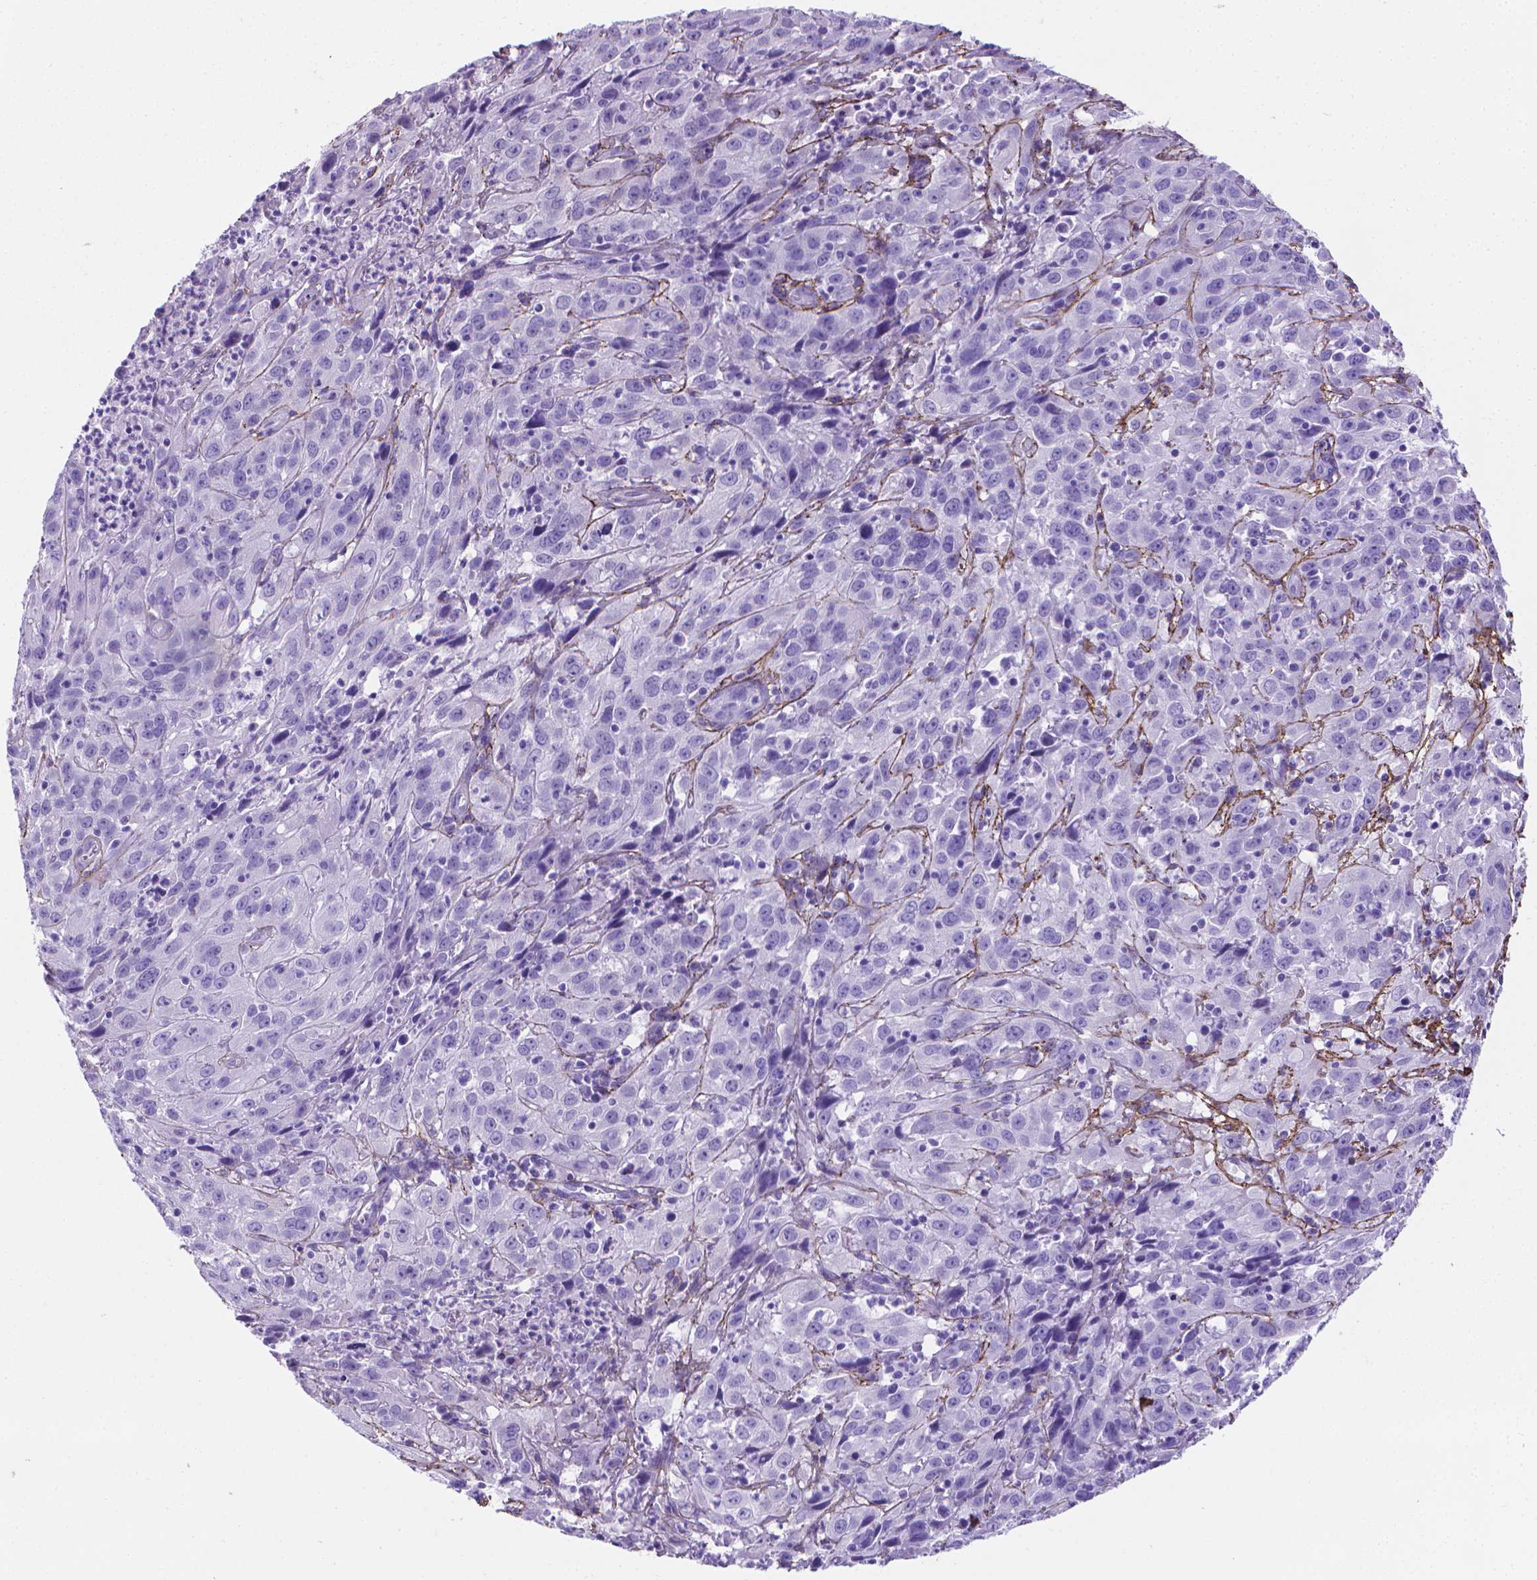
{"staining": {"intensity": "negative", "quantity": "none", "location": "none"}, "tissue": "cervical cancer", "cell_type": "Tumor cells", "image_type": "cancer", "snomed": [{"axis": "morphology", "description": "Squamous cell carcinoma, NOS"}, {"axis": "topography", "description": "Cervix"}], "caption": "Protein analysis of squamous cell carcinoma (cervical) exhibits no significant staining in tumor cells.", "gene": "MFAP2", "patient": {"sex": "female", "age": 32}}